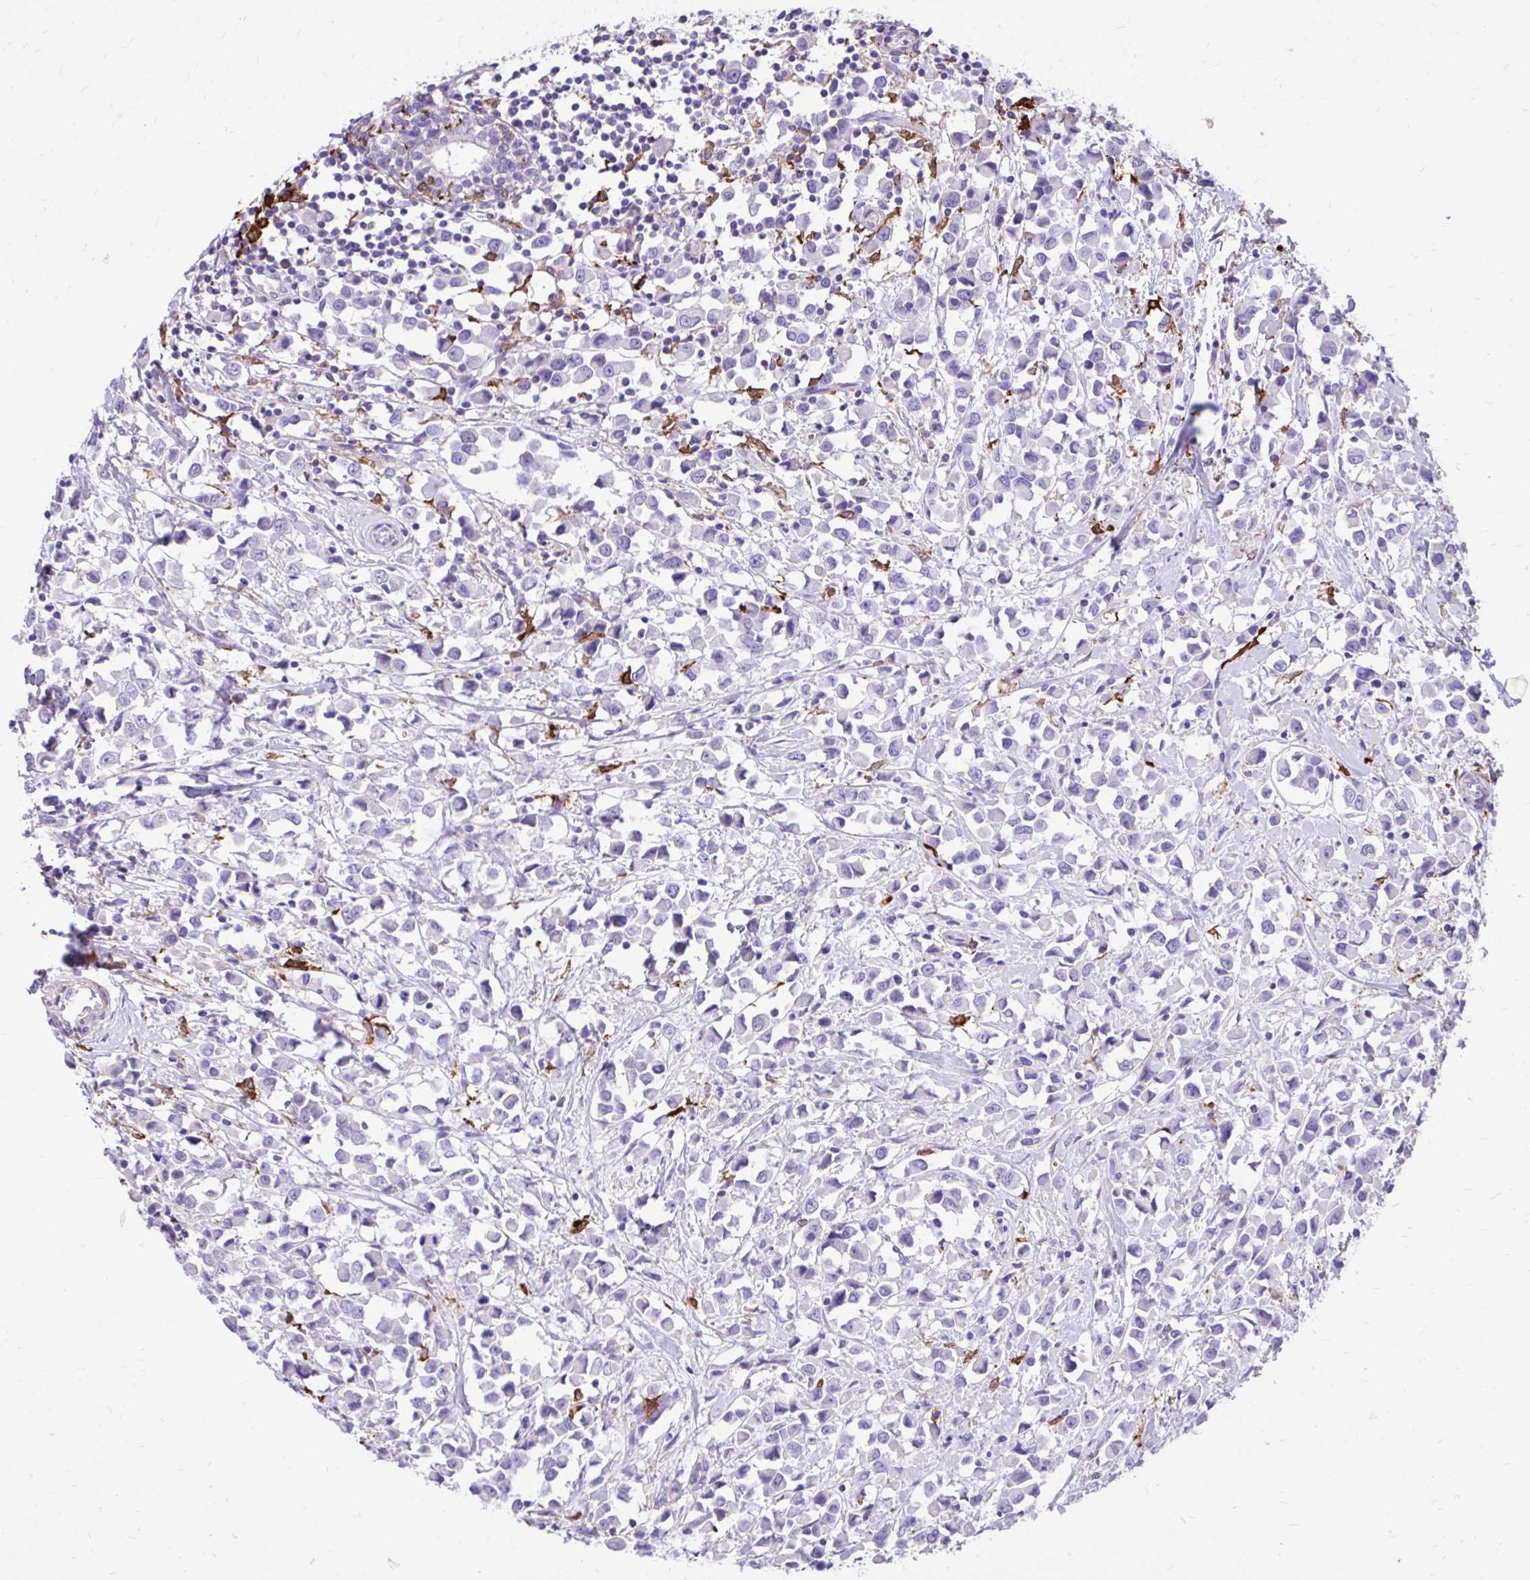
{"staining": {"intensity": "negative", "quantity": "none", "location": "none"}, "tissue": "breast cancer", "cell_type": "Tumor cells", "image_type": "cancer", "snomed": [{"axis": "morphology", "description": "Duct carcinoma"}, {"axis": "topography", "description": "Breast"}], "caption": "There is no significant positivity in tumor cells of breast infiltrating ductal carcinoma.", "gene": "TLR7", "patient": {"sex": "female", "age": 61}}